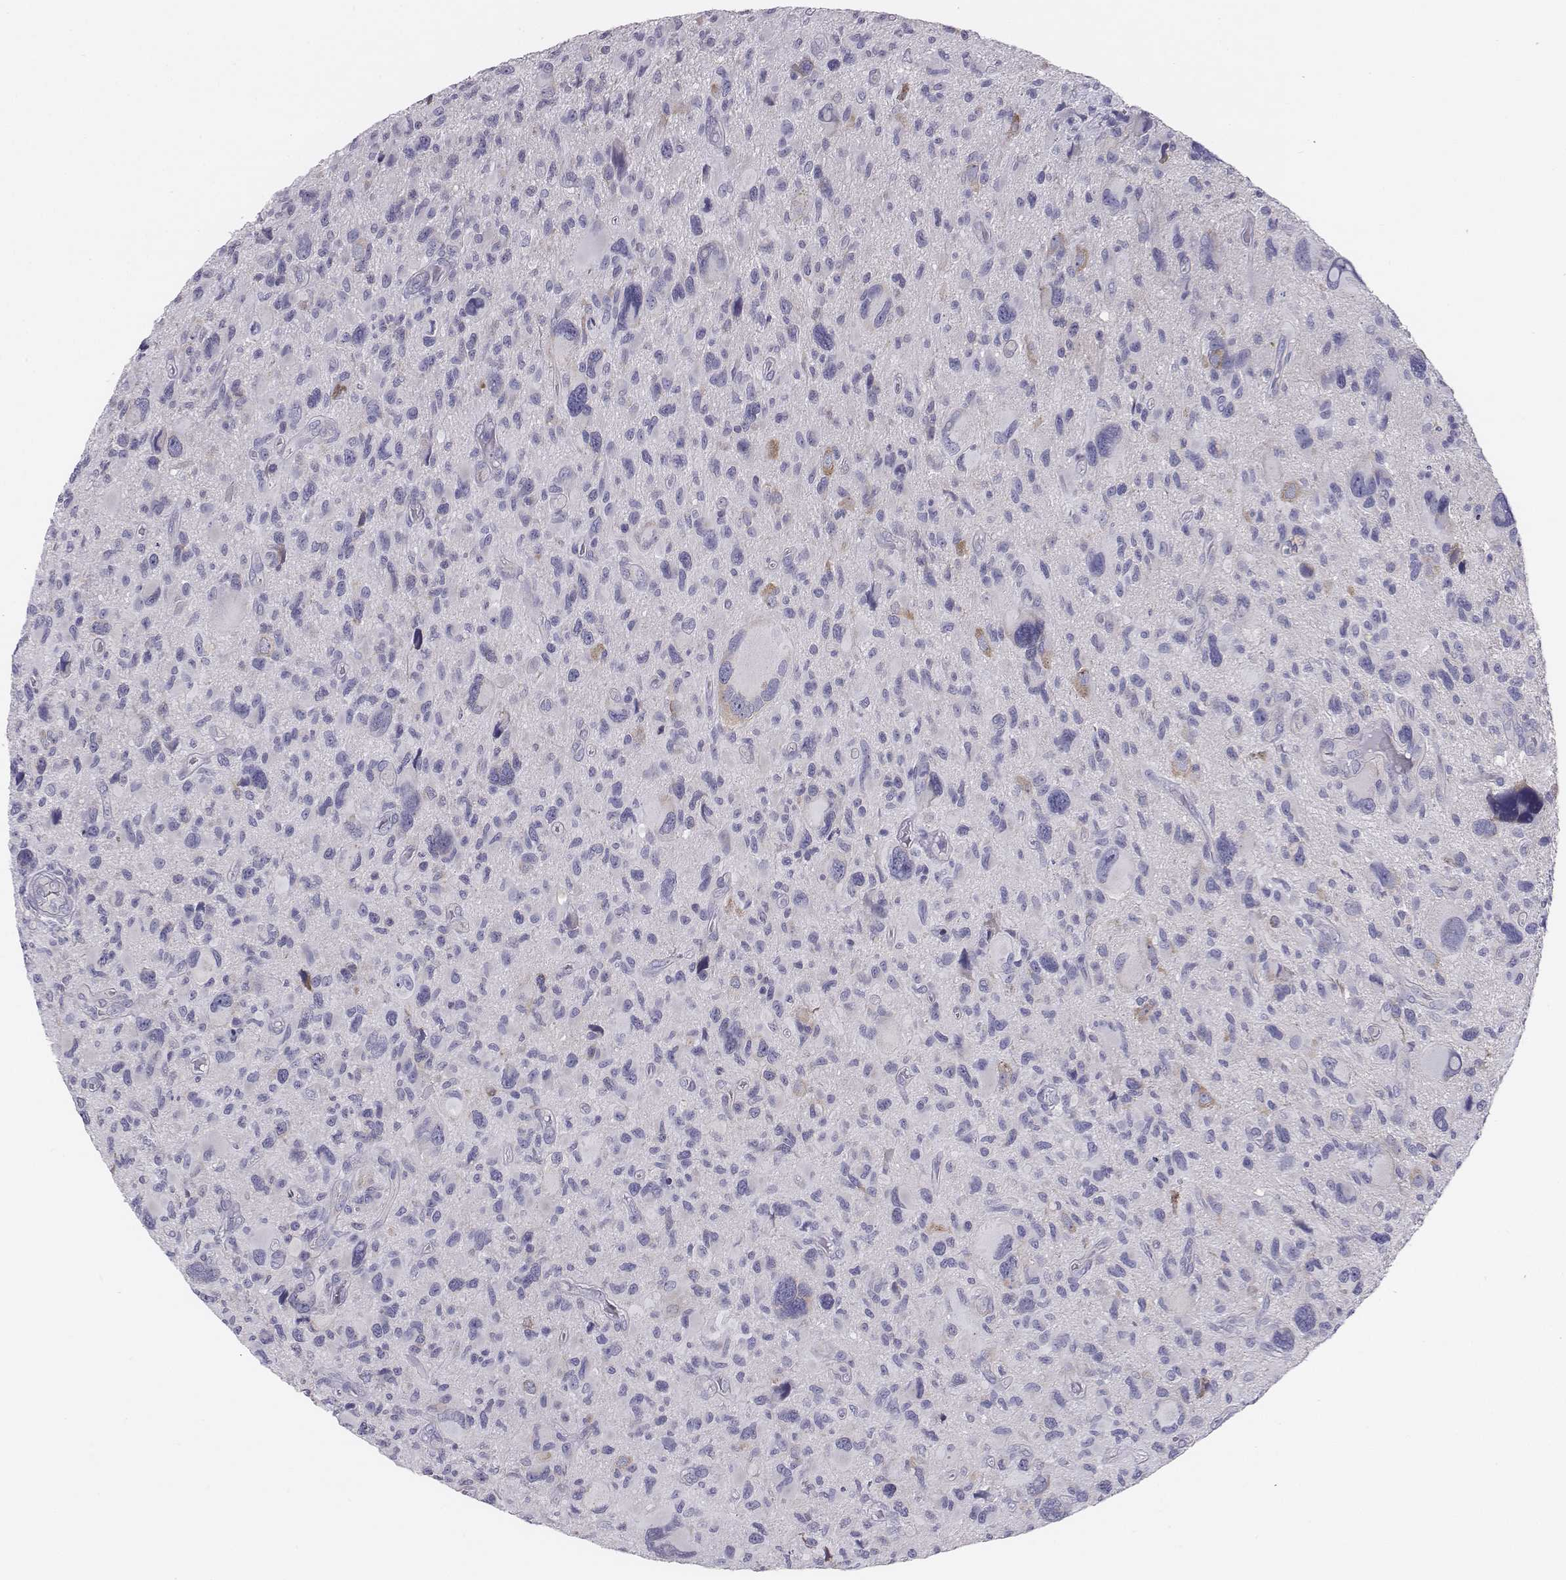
{"staining": {"intensity": "negative", "quantity": "none", "location": "none"}, "tissue": "glioma", "cell_type": "Tumor cells", "image_type": "cancer", "snomed": [{"axis": "morphology", "description": "Glioma, malignant, NOS"}, {"axis": "morphology", "description": "Glioma, malignant, High grade"}, {"axis": "topography", "description": "Brain"}], "caption": "Immunohistochemistry (IHC) photomicrograph of human glioma stained for a protein (brown), which shows no staining in tumor cells. Nuclei are stained in blue.", "gene": "CHST14", "patient": {"sex": "female", "age": 71}}